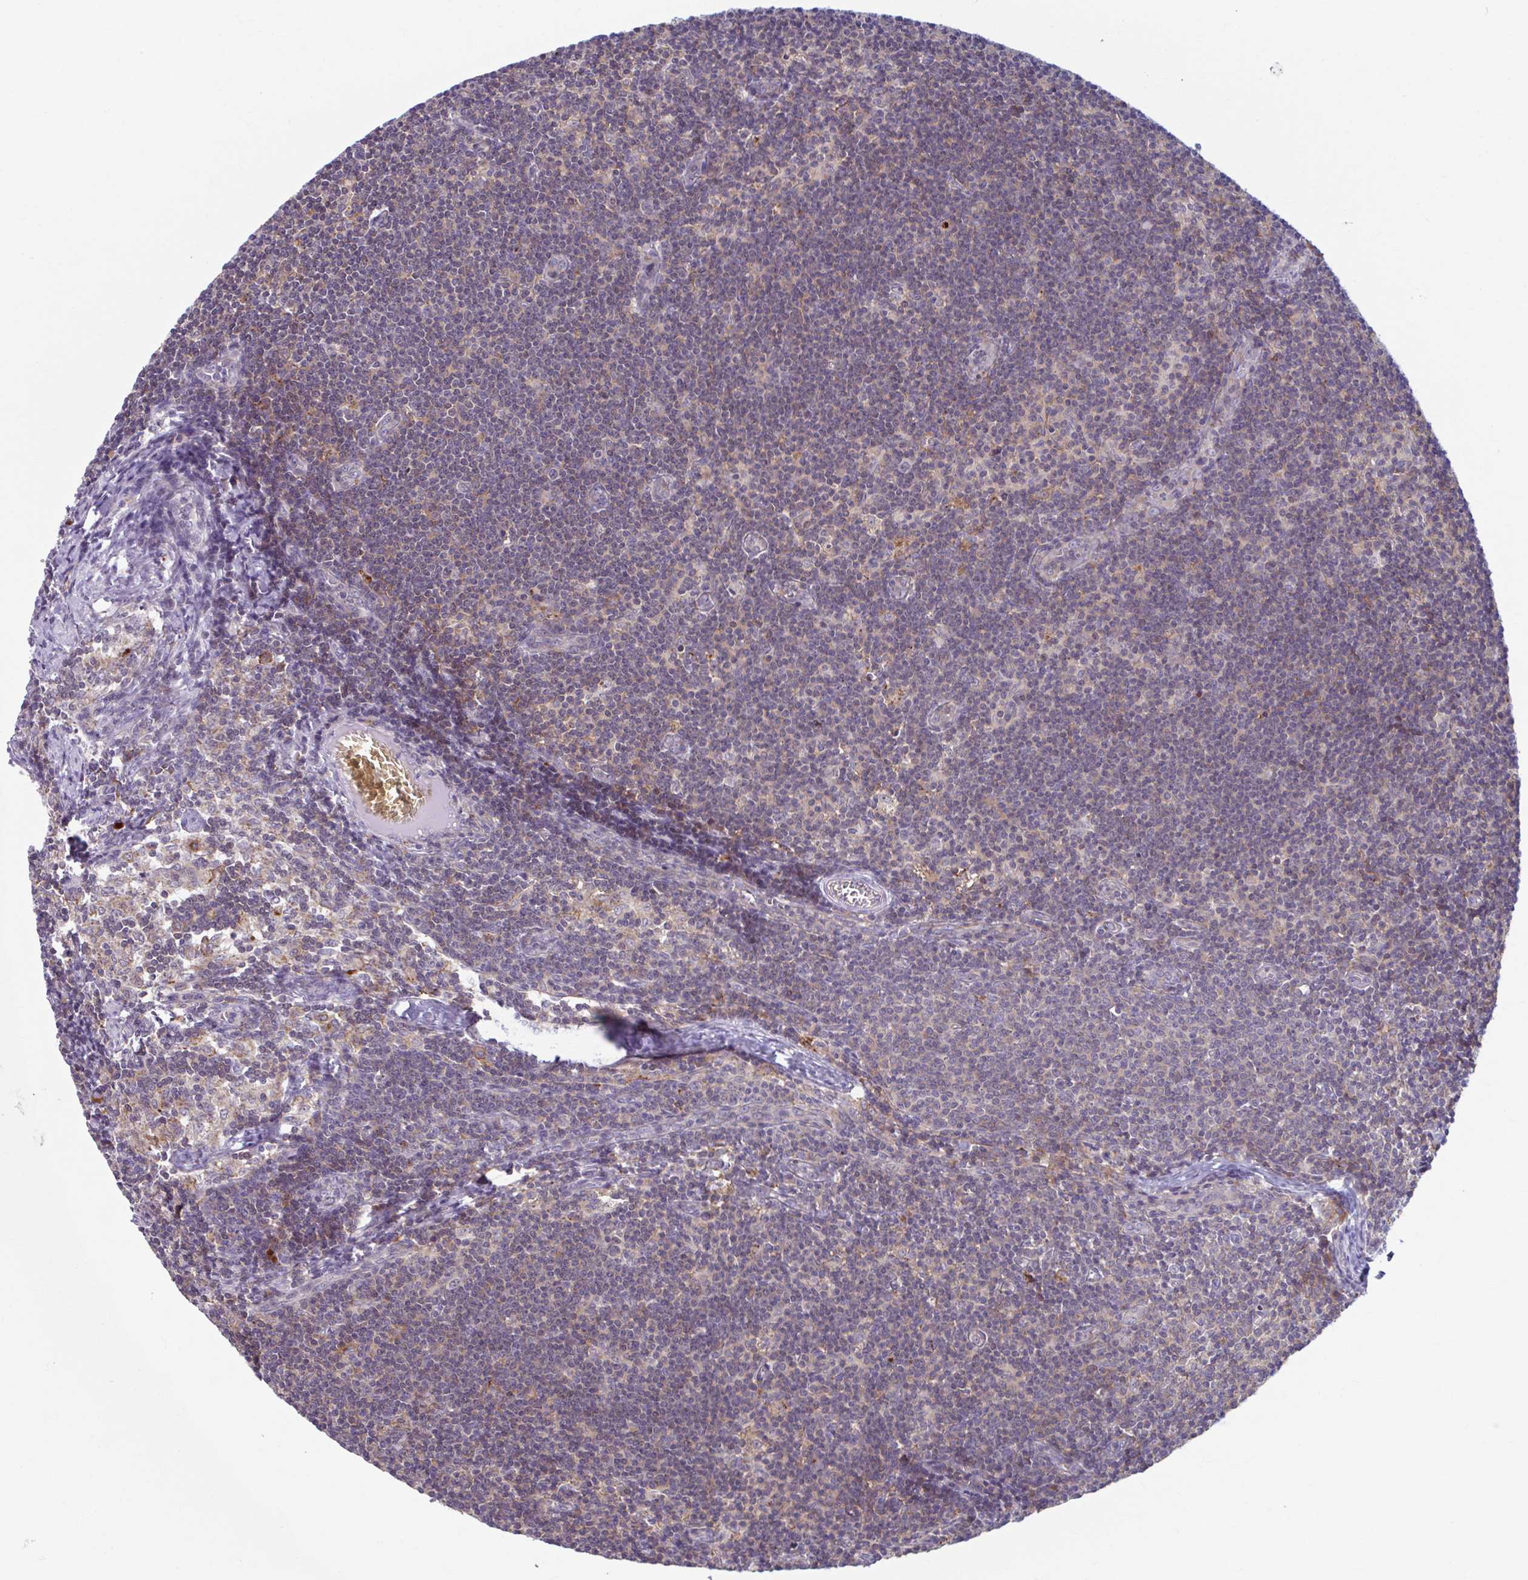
{"staining": {"intensity": "negative", "quantity": "none", "location": "none"}, "tissue": "lymph node", "cell_type": "Non-germinal center cells", "image_type": "normal", "snomed": [{"axis": "morphology", "description": "Normal tissue, NOS"}, {"axis": "topography", "description": "Lymph node"}], "caption": "DAB (3,3'-diaminobenzidine) immunohistochemical staining of normal lymph node reveals no significant positivity in non-germinal center cells.", "gene": "ADAT3", "patient": {"sex": "female", "age": 31}}